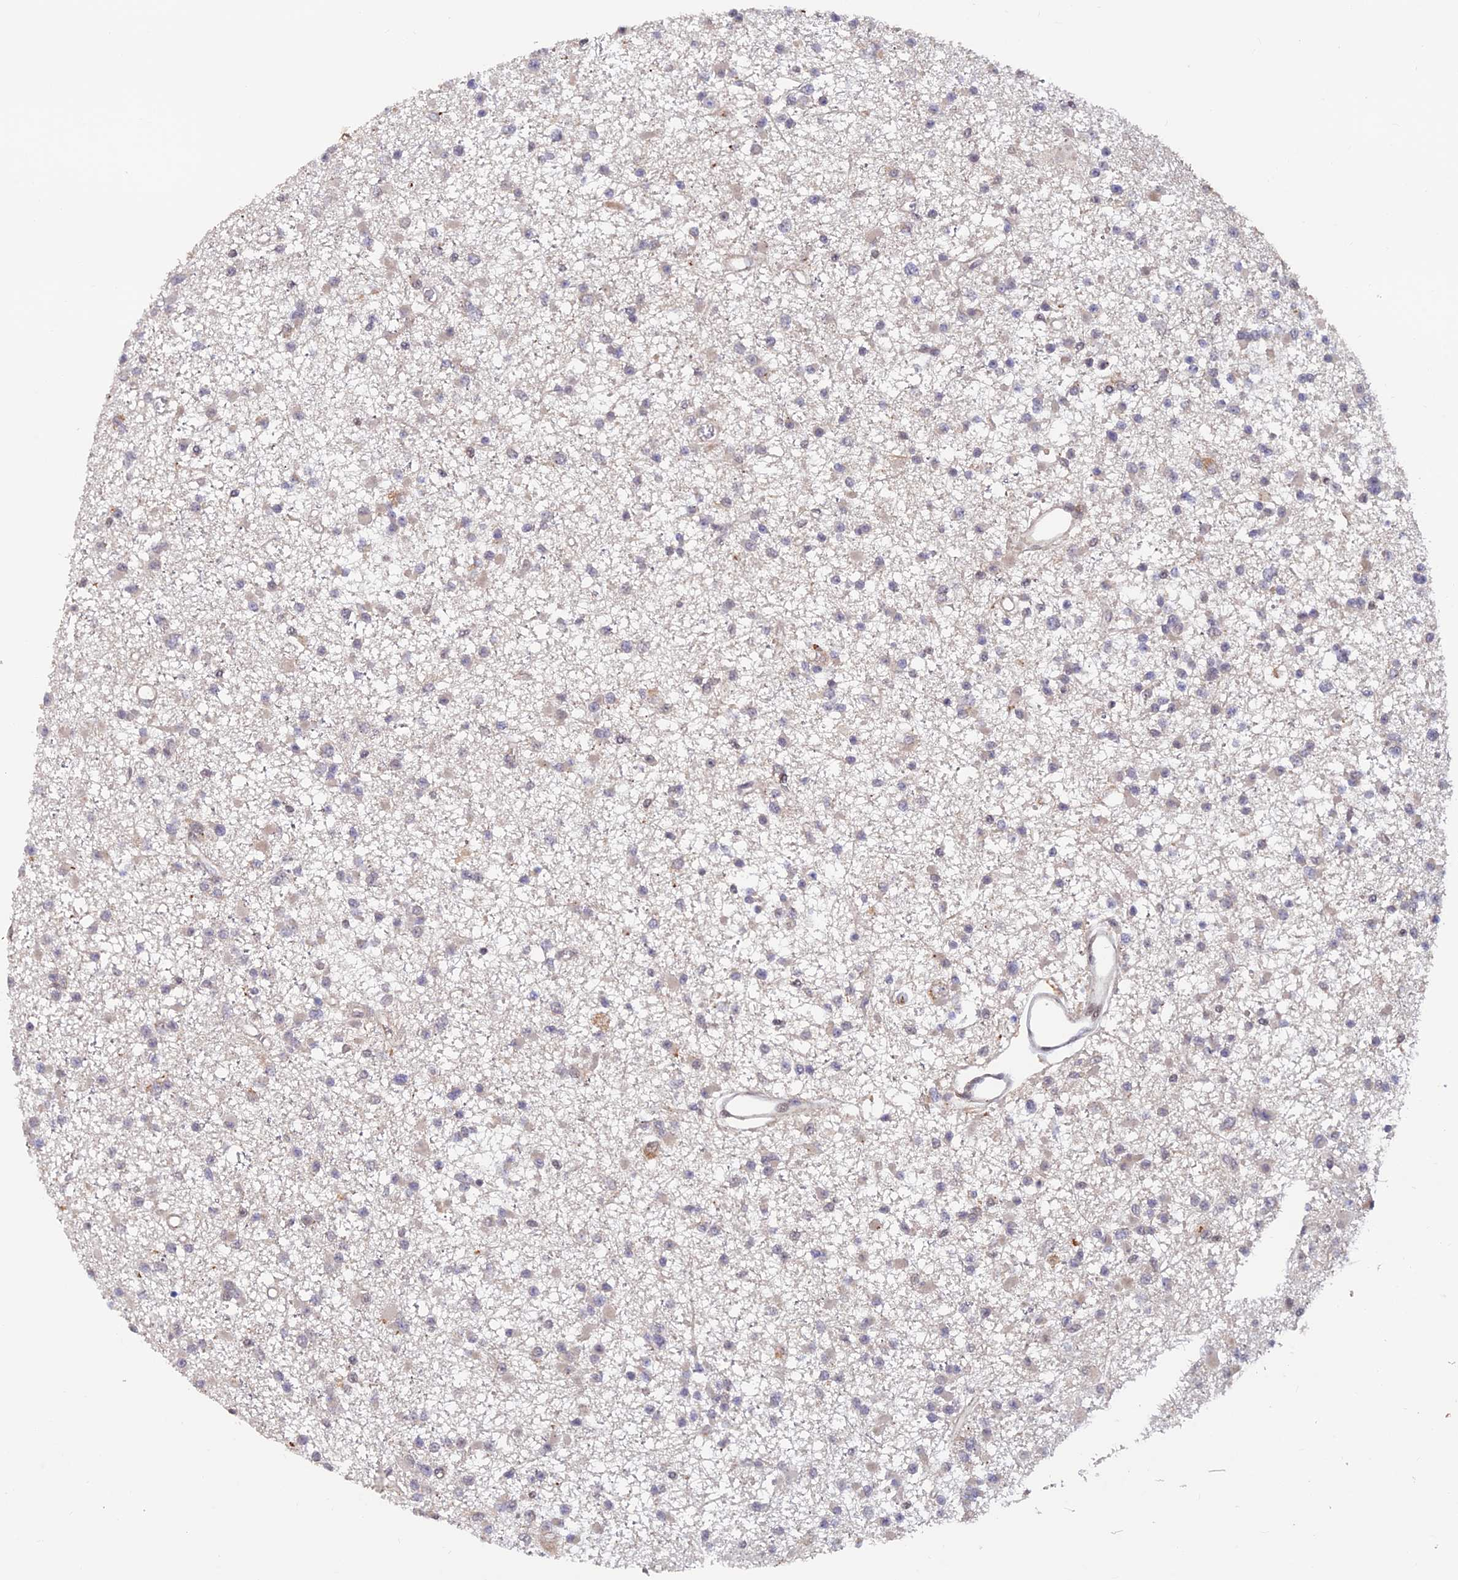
{"staining": {"intensity": "negative", "quantity": "none", "location": "none"}, "tissue": "glioma", "cell_type": "Tumor cells", "image_type": "cancer", "snomed": [{"axis": "morphology", "description": "Glioma, malignant, Low grade"}, {"axis": "topography", "description": "Brain"}], "caption": "There is no significant positivity in tumor cells of glioma.", "gene": "ZNF565", "patient": {"sex": "female", "age": 22}}